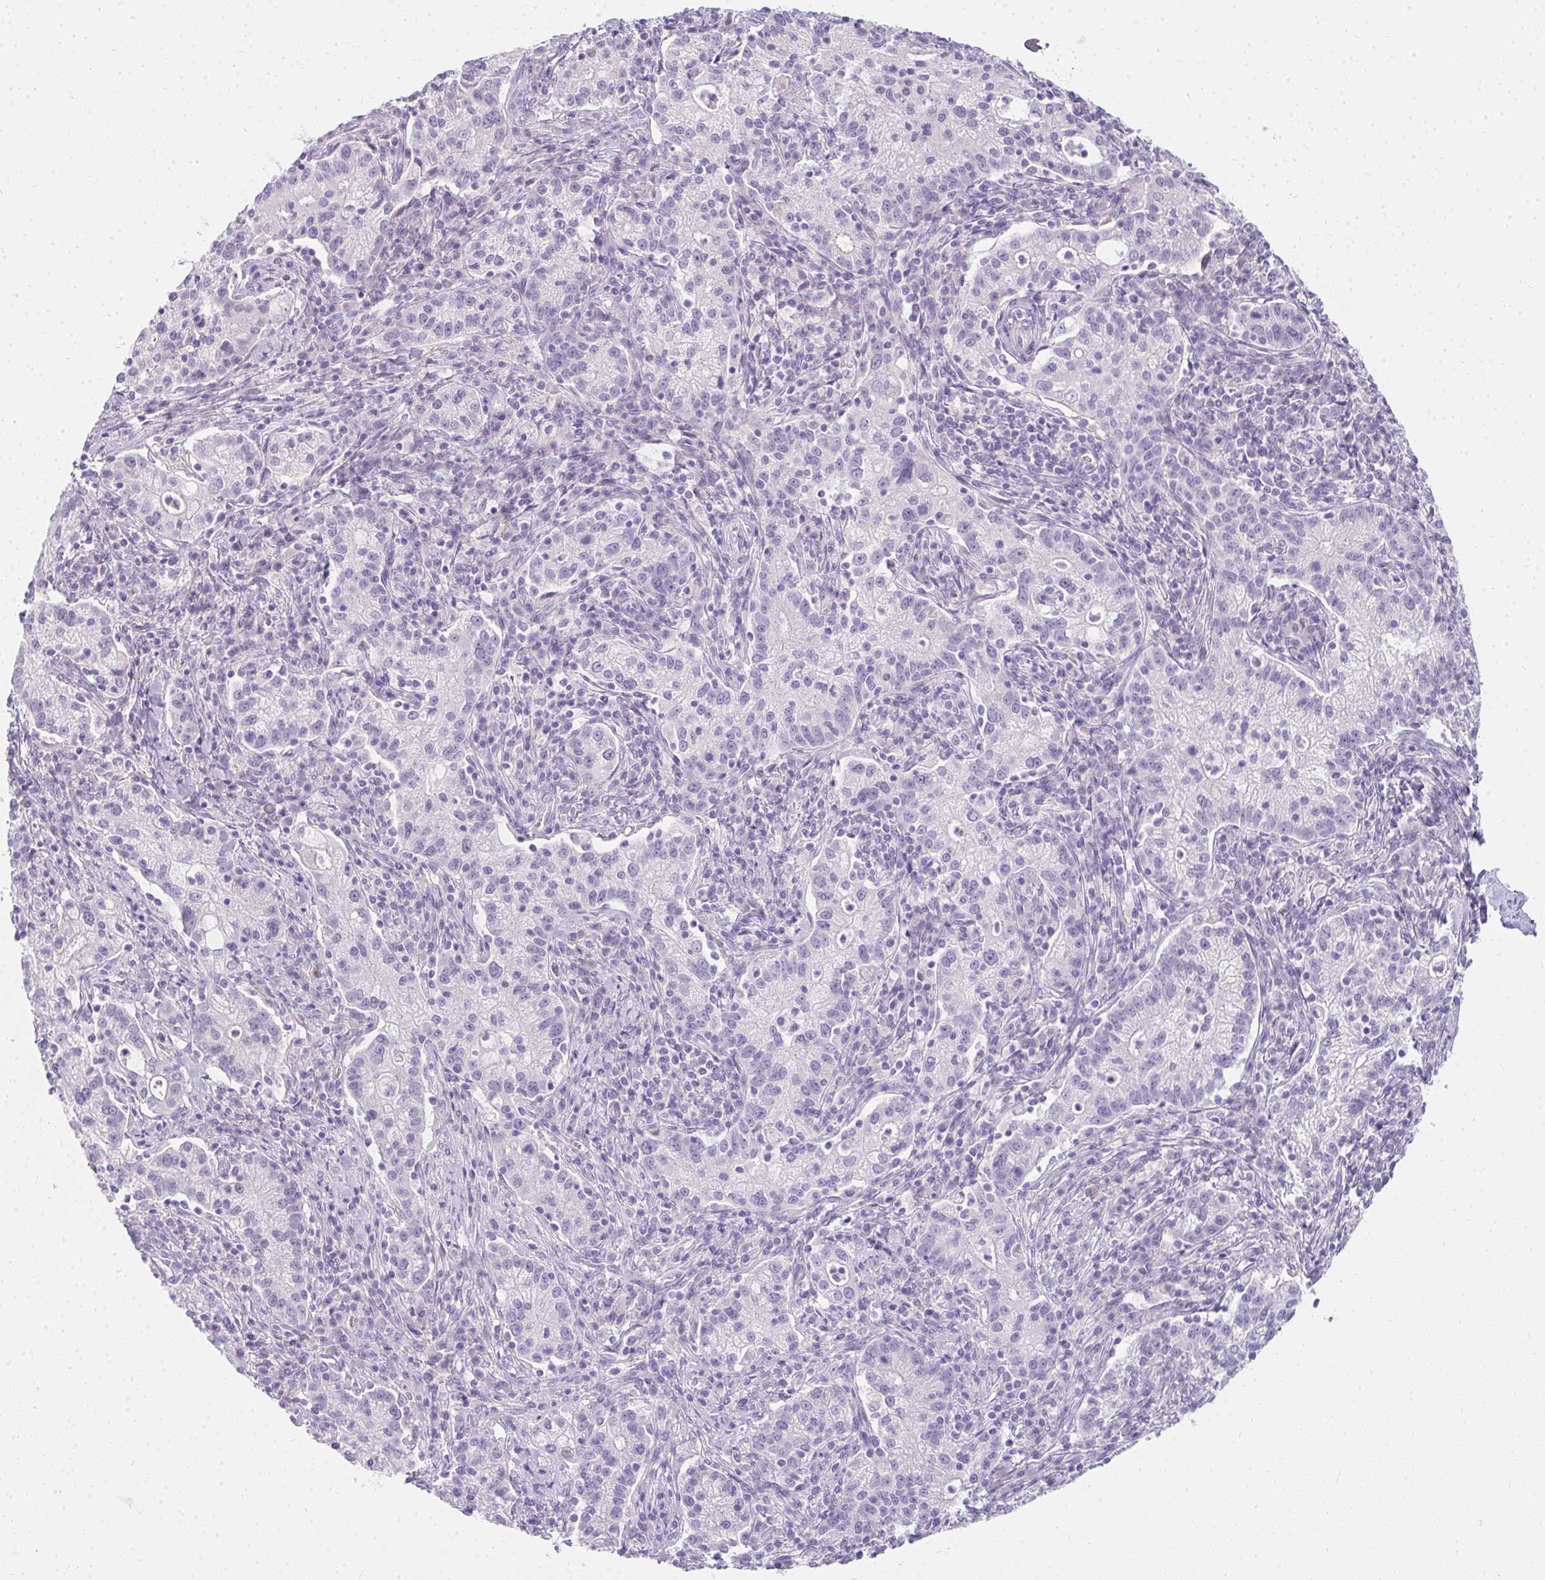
{"staining": {"intensity": "negative", "quantity": "none", "location": "none"}, "tissue": "cervical cancer", "cell_type": "Tumor cells", "image_type": "cancer", "snomed": [{"axis": "morphology", "description": "Normal tissue, NOS"}, {"axis": "morphology", "description": "Adenocarcinoma, NOS"}, {"axis": "topography", "description": "Cervix"}], "caption": "Tumor cells are negative for protein expression in human cervical adenocarcinoma. (IHC, brightfield microscopy, high magnification).", "gene": "PPP1R3G", "patient": {"sex": "female", "age": 44}}